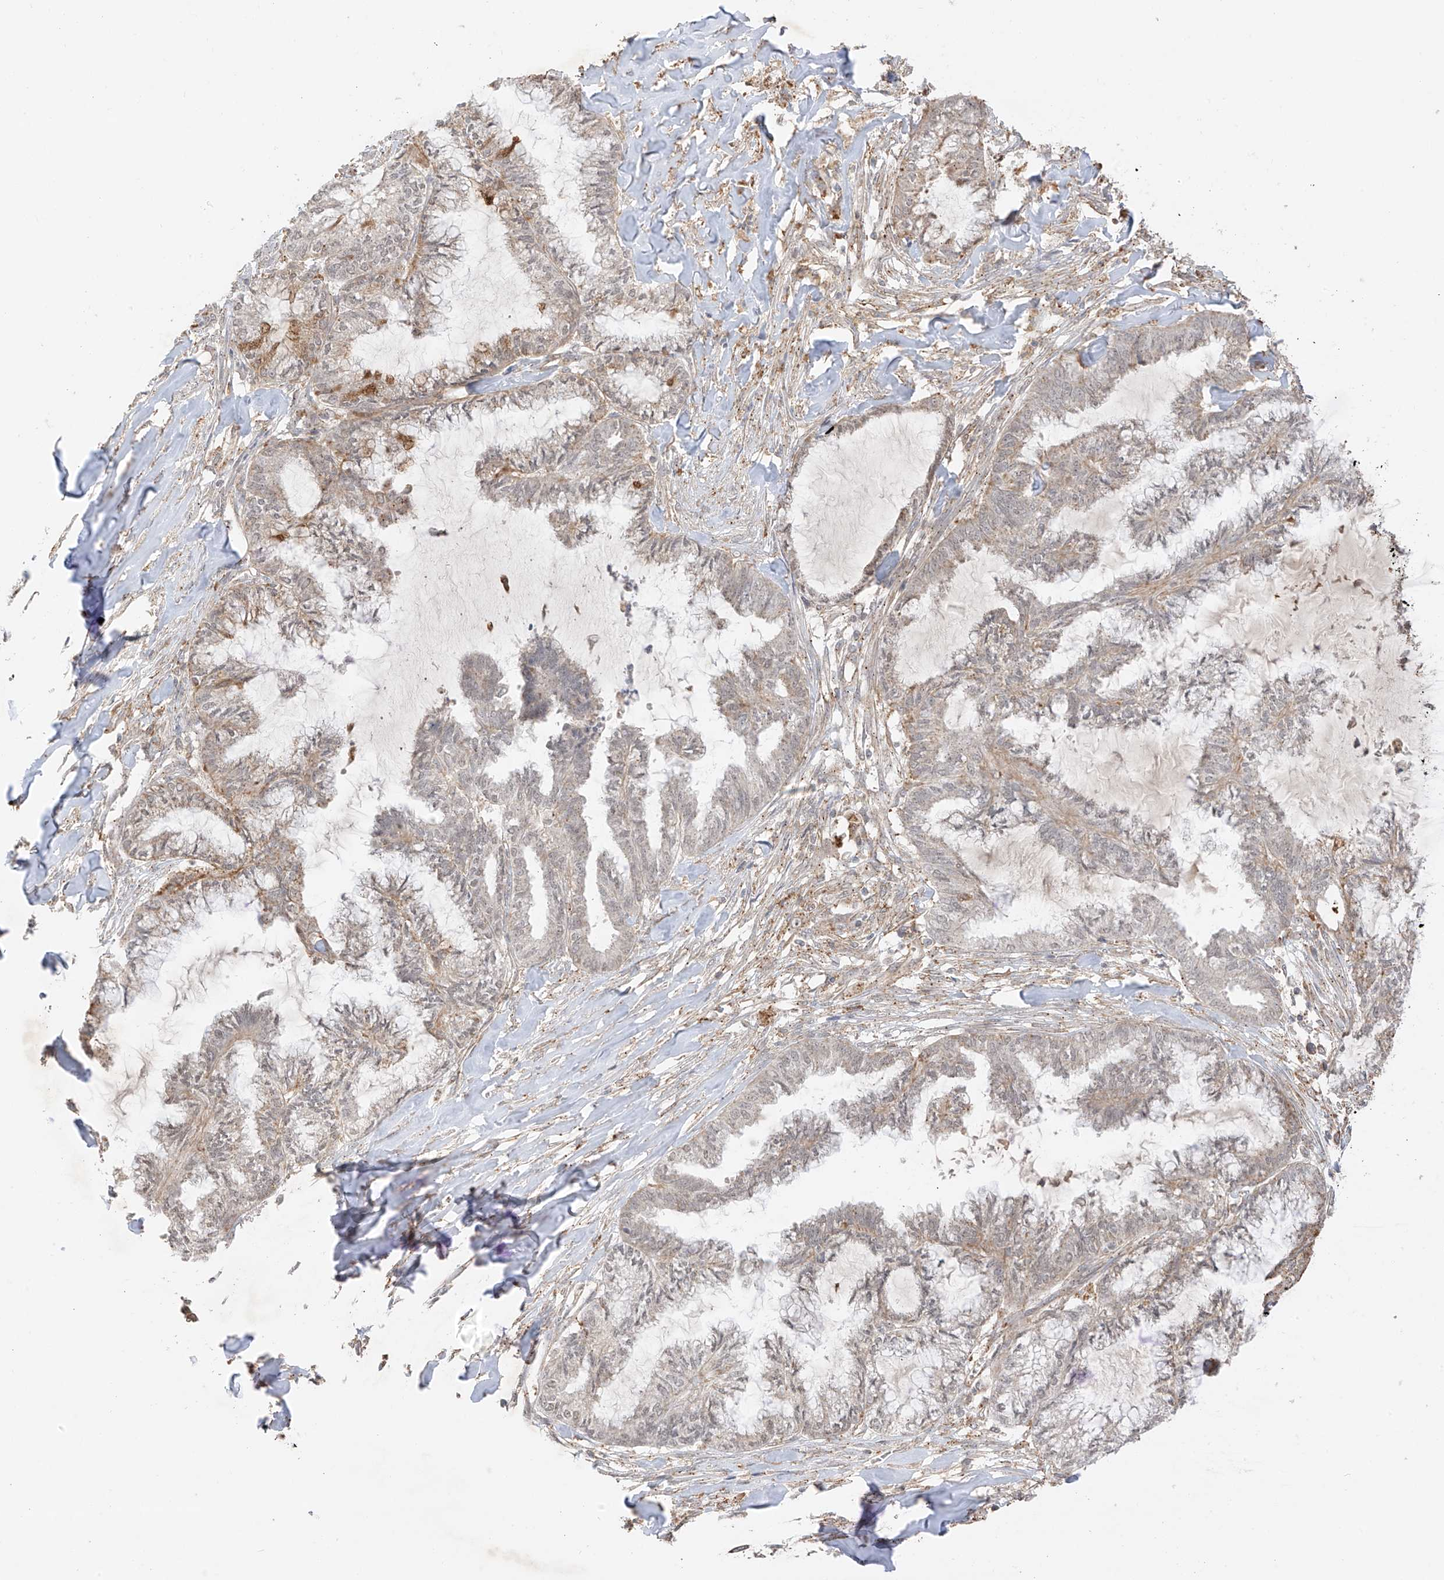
{"staining": {"intensity": "moderate", "quantity": "<25%", "location": "cytoplasmic/membranous"}, "tissue": "endometrial cancer", "cell_type": "Tumor cells", "image_type": "cancer", "snomed": [{"axis": "morphology", "description": "Adenocarcinoma, NOS"}, {"axis": "topography", "description": "Endometrium"}], "caption": "The micrograph shows staining of endometrial adenocarcinoma, revealing moderate cytoplasmic/membranous protein expression (brown color) within tumor cells.", "gene": "N4BP3", "patient": {"sex": "female", "age": 86}}